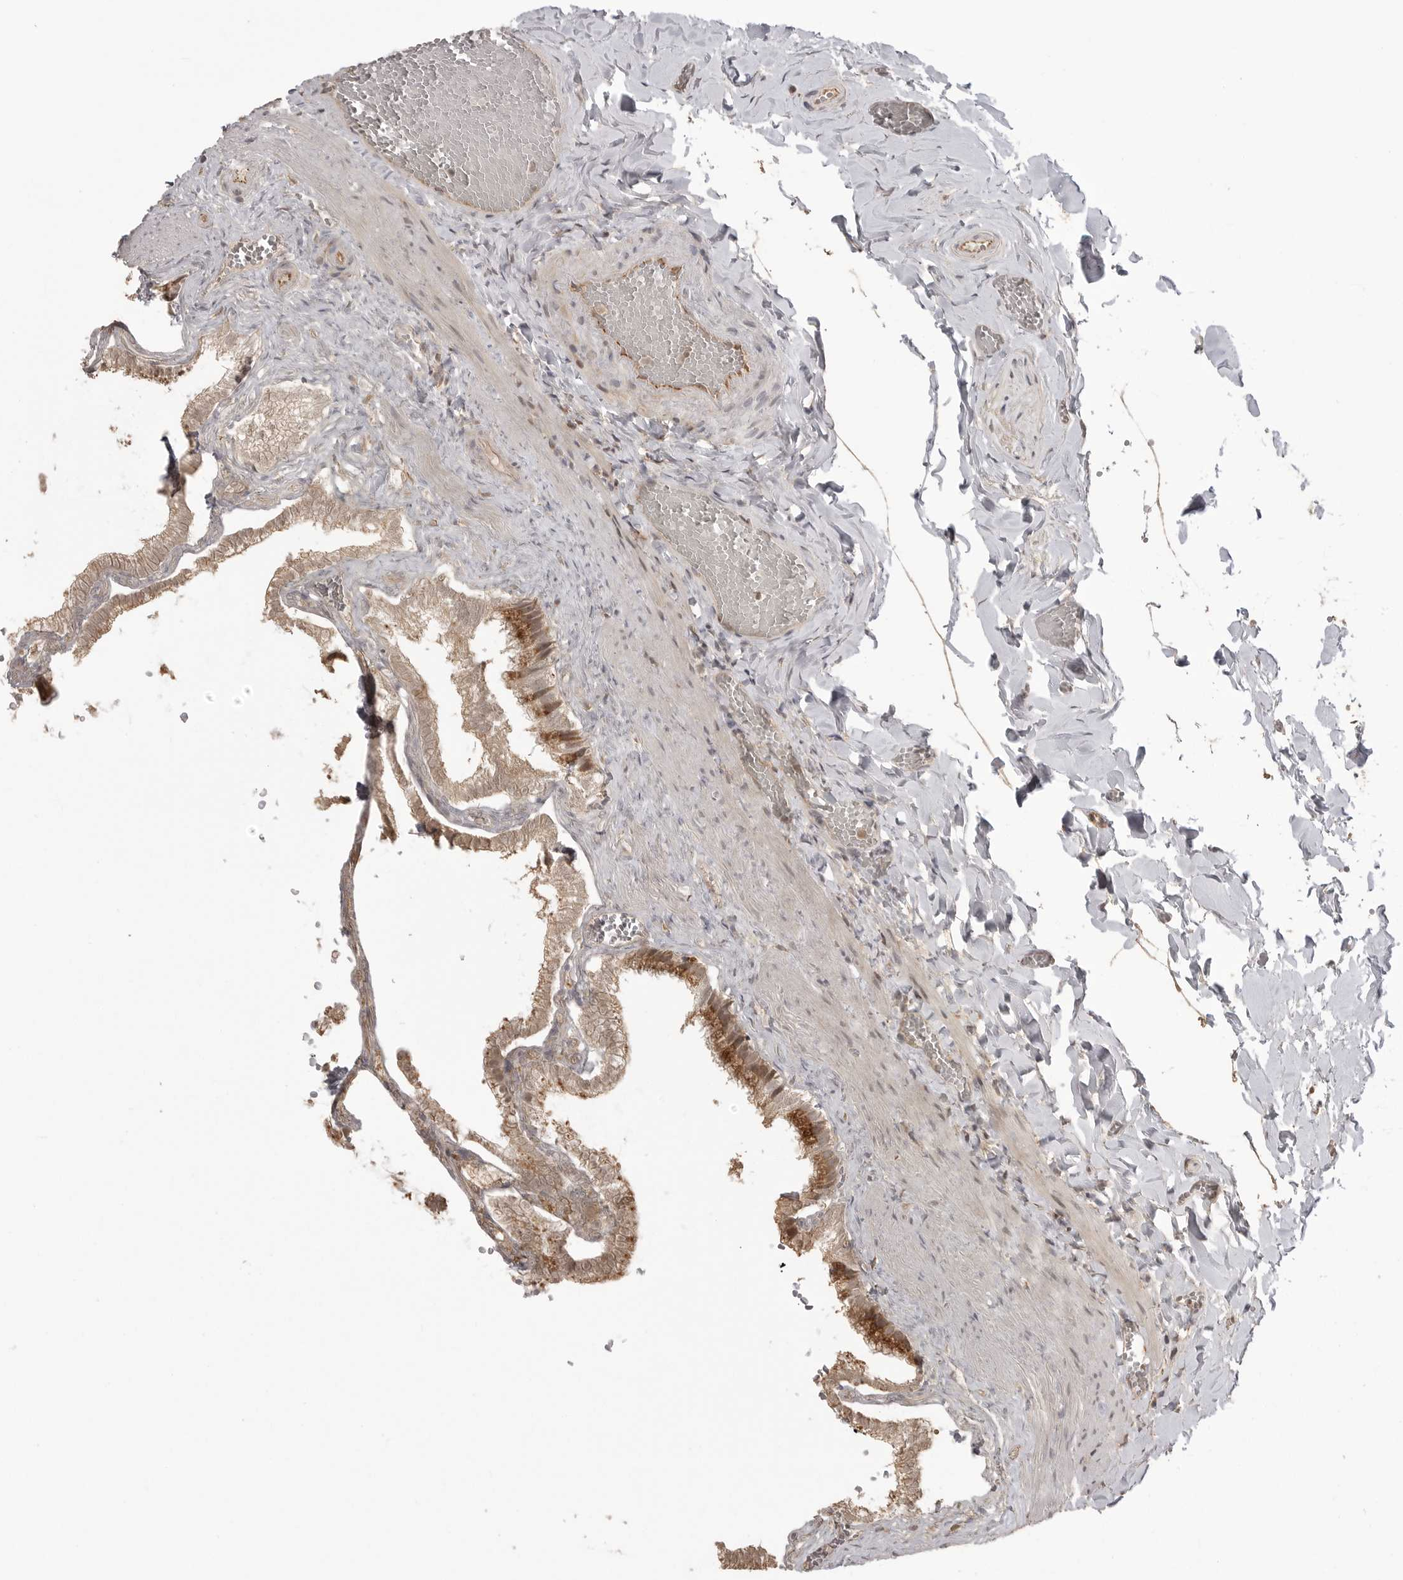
{"staining": {"intensity": "moderate", "quantity": ">75%", "location": "cytoplasmic/membranous"}, "tissue": "gallbladder", "cell_type": "Glandular cells", "image_type": "normal", "snomed": [{"axis": "morphology", "description": "Normal tissue, NOS"}, {"axis": "topography", "description": "Gallbladder"}], "caption": "Brown immunohistochemical staining in unremarkable gallbladder shows moderate cytoplasmic/membranous staining in about >75% of glandular cells.", "gene": "SMG8", "patient": {"sex": "male", "age": 38}}